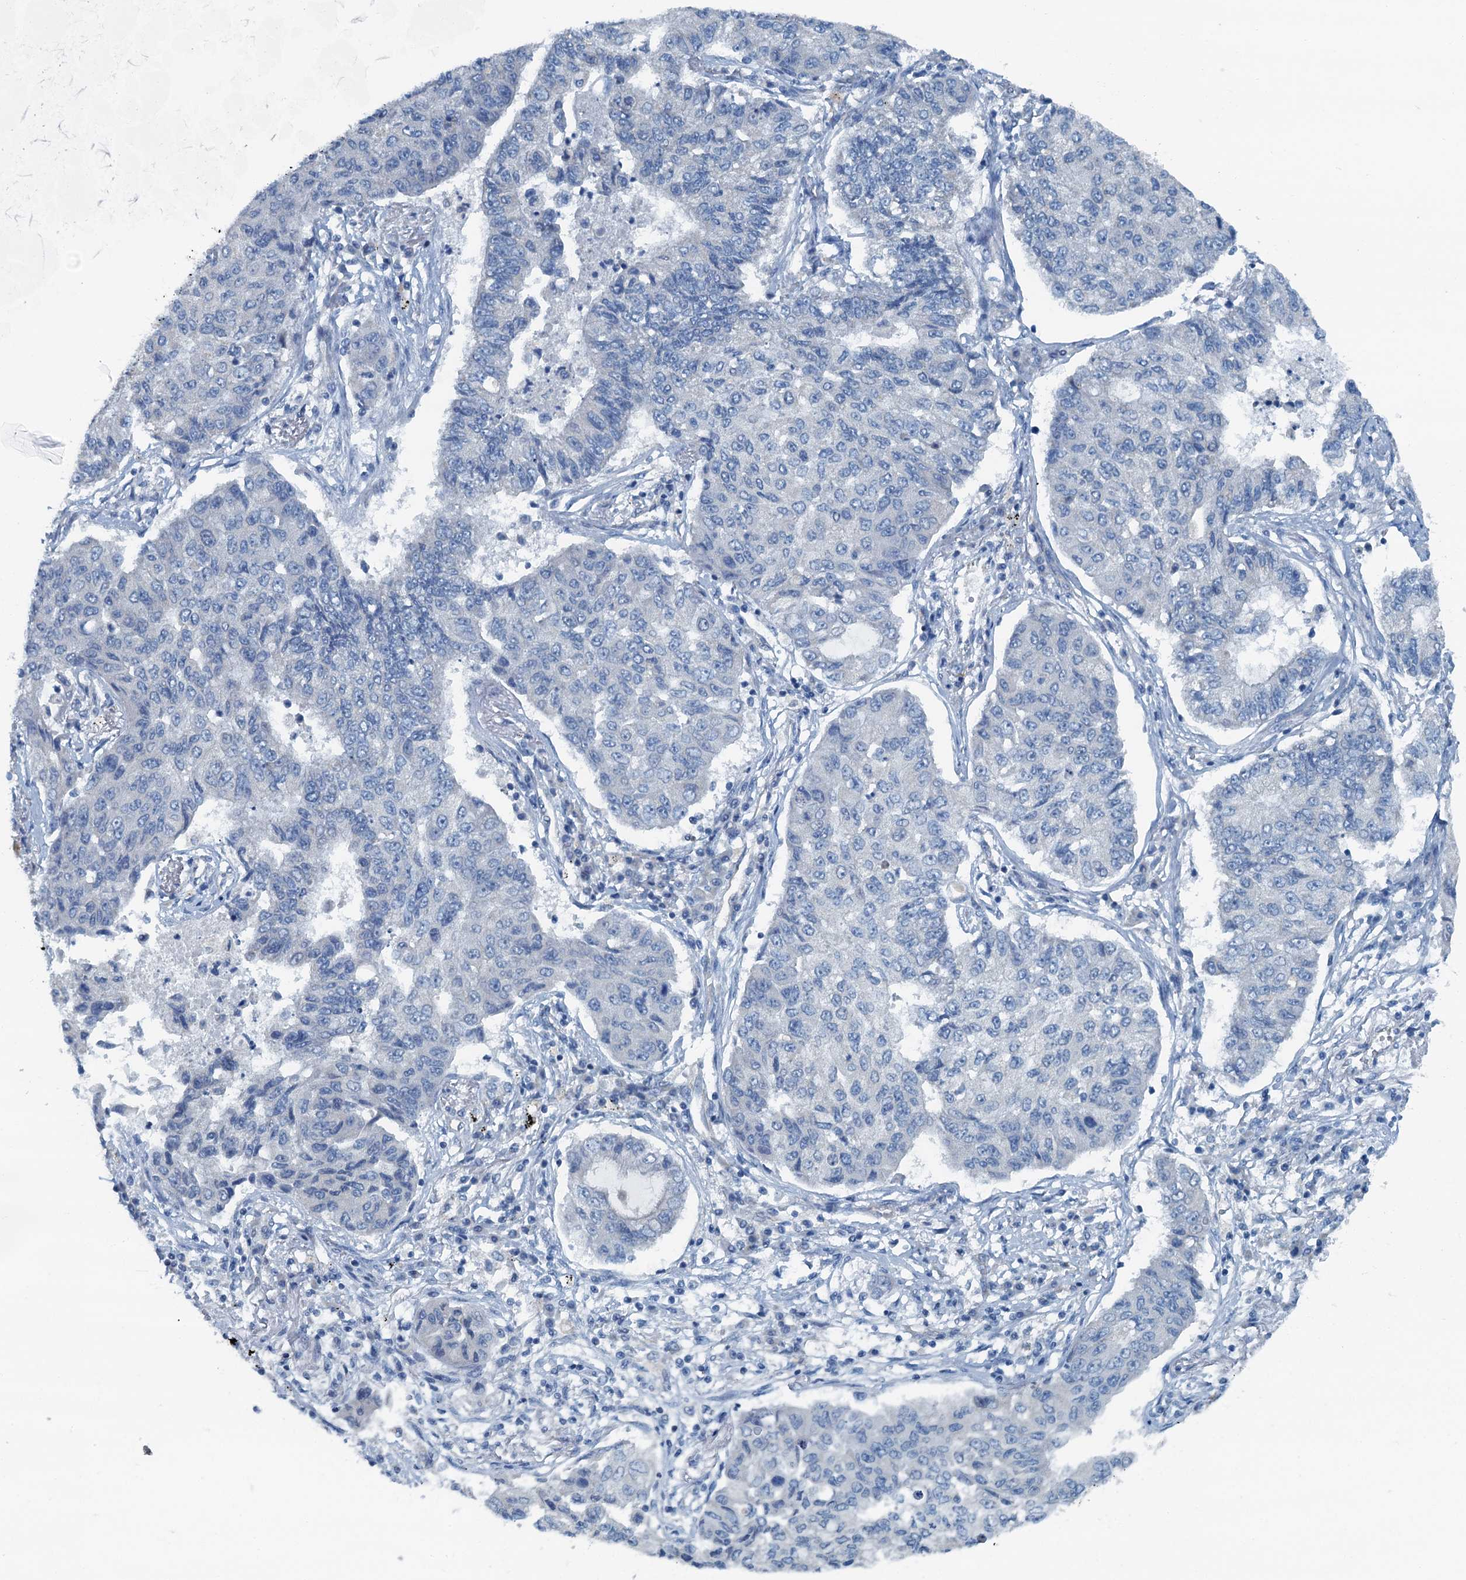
{"staining": {"intensity": "negative", "quantity": "none", "location": "none"}, "tissue": "lung cancer", "cell_type": "Tumor cells", "image_type": "cancer", "snomed": [{"axis": "morphology", "description": "Squamous cell carcinoma, NOS"}, {"axis": "topography", "description": "Lung"}], "caption": "Tumor cells are negative for brown protein staining in lung cancer (squamous cell carcinoma).", "gene": "GFOD2", "patient": {"sex": "male", "age": 74}}